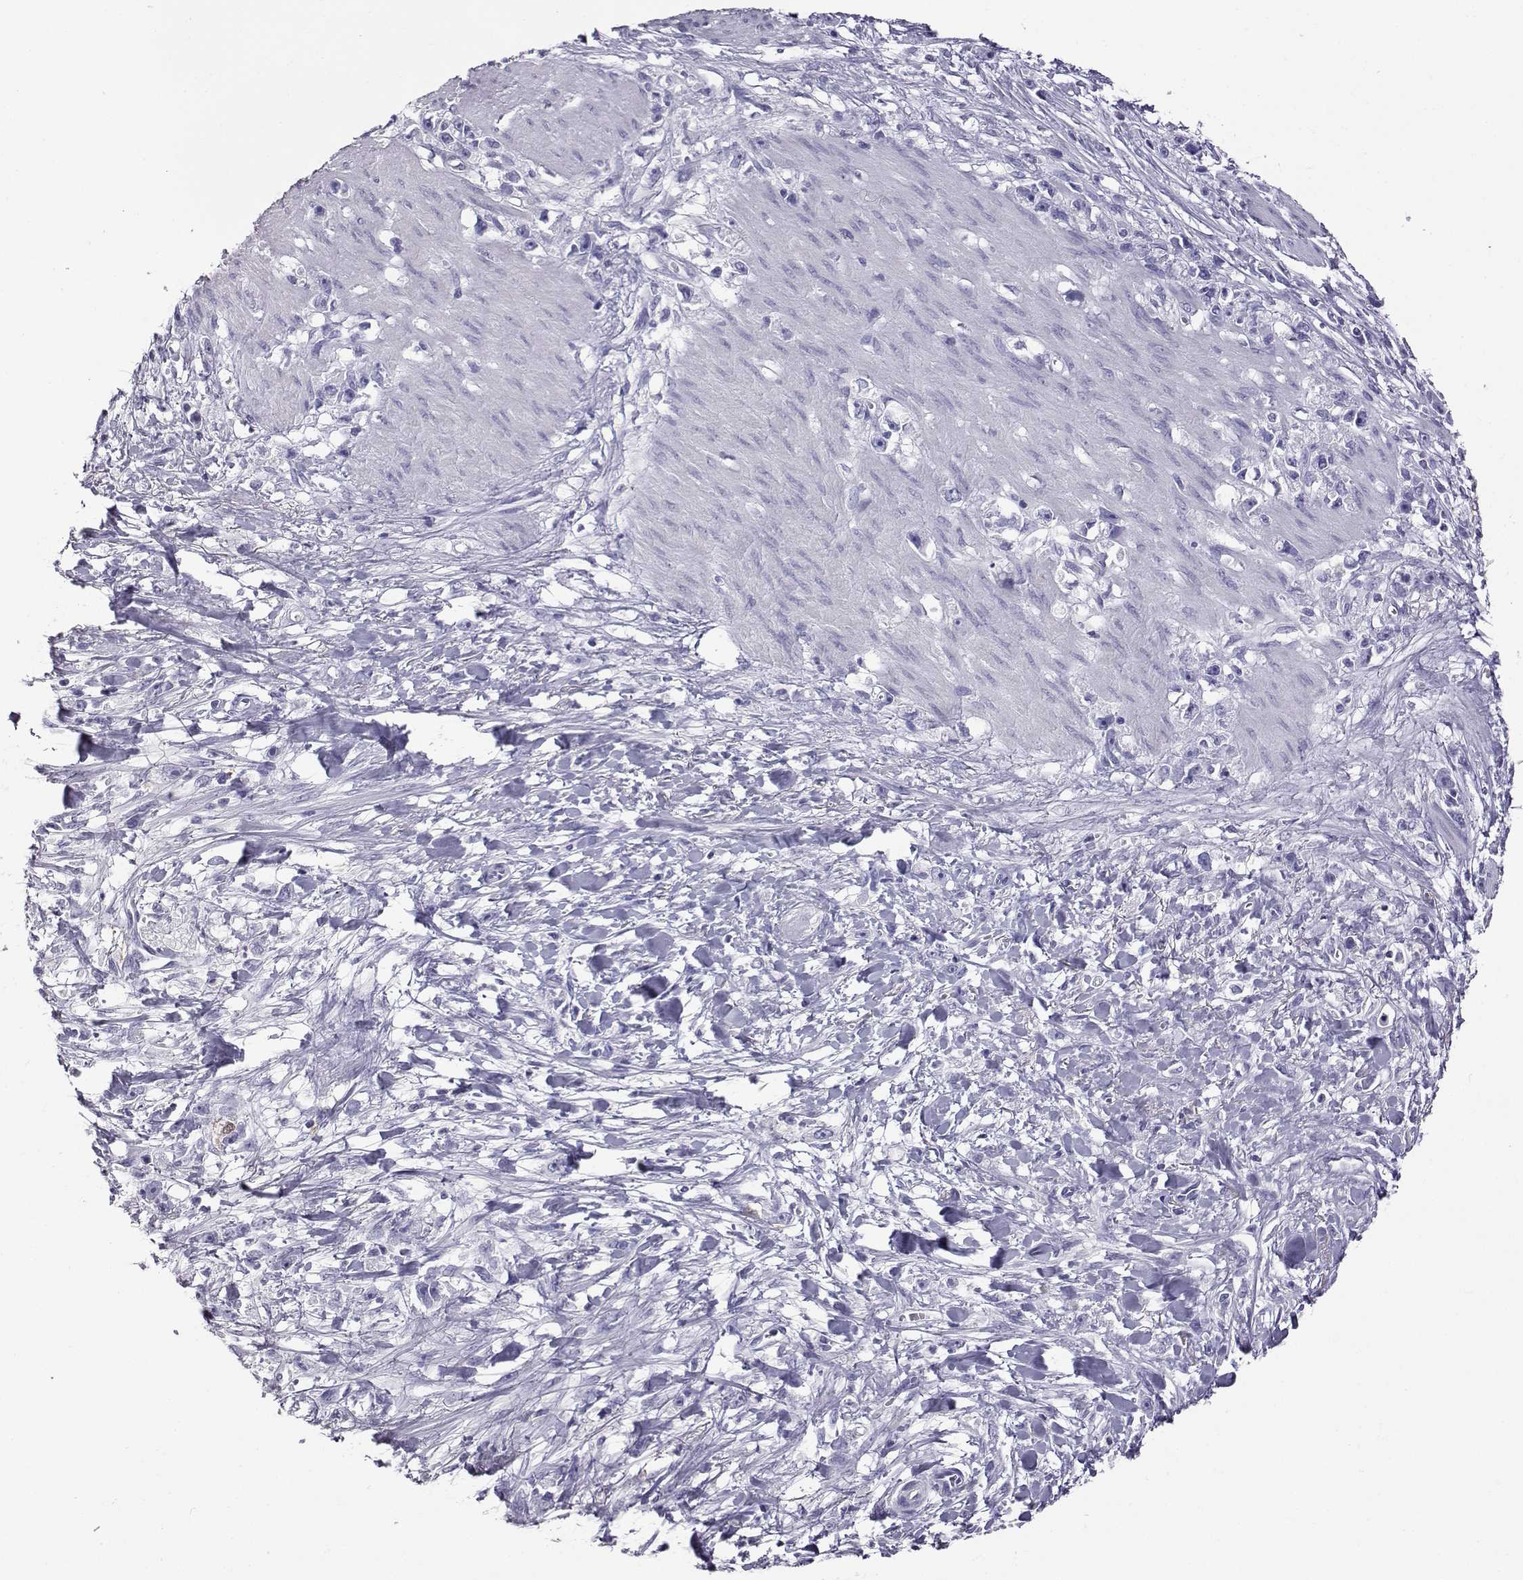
{"staining": {"intensity": "negative", "quantity": "none", "location": "none"}, "tissue": "stomach cancer", "cell_type": "Tumor cells", "image_type": "cancer", "snomed": [{"axis": "morphology", "description": "Adenocarcinoma, NOS"}, {"axis": "topography", "description": "Stomach"}], "caption": "This is an immunohistochemistry micrograph of stomach cancer (adenocarcinoma). There is no expression in tumor cells.", "gene": "AKR1B1", "patient": {"sex": "female", "age": 59}}